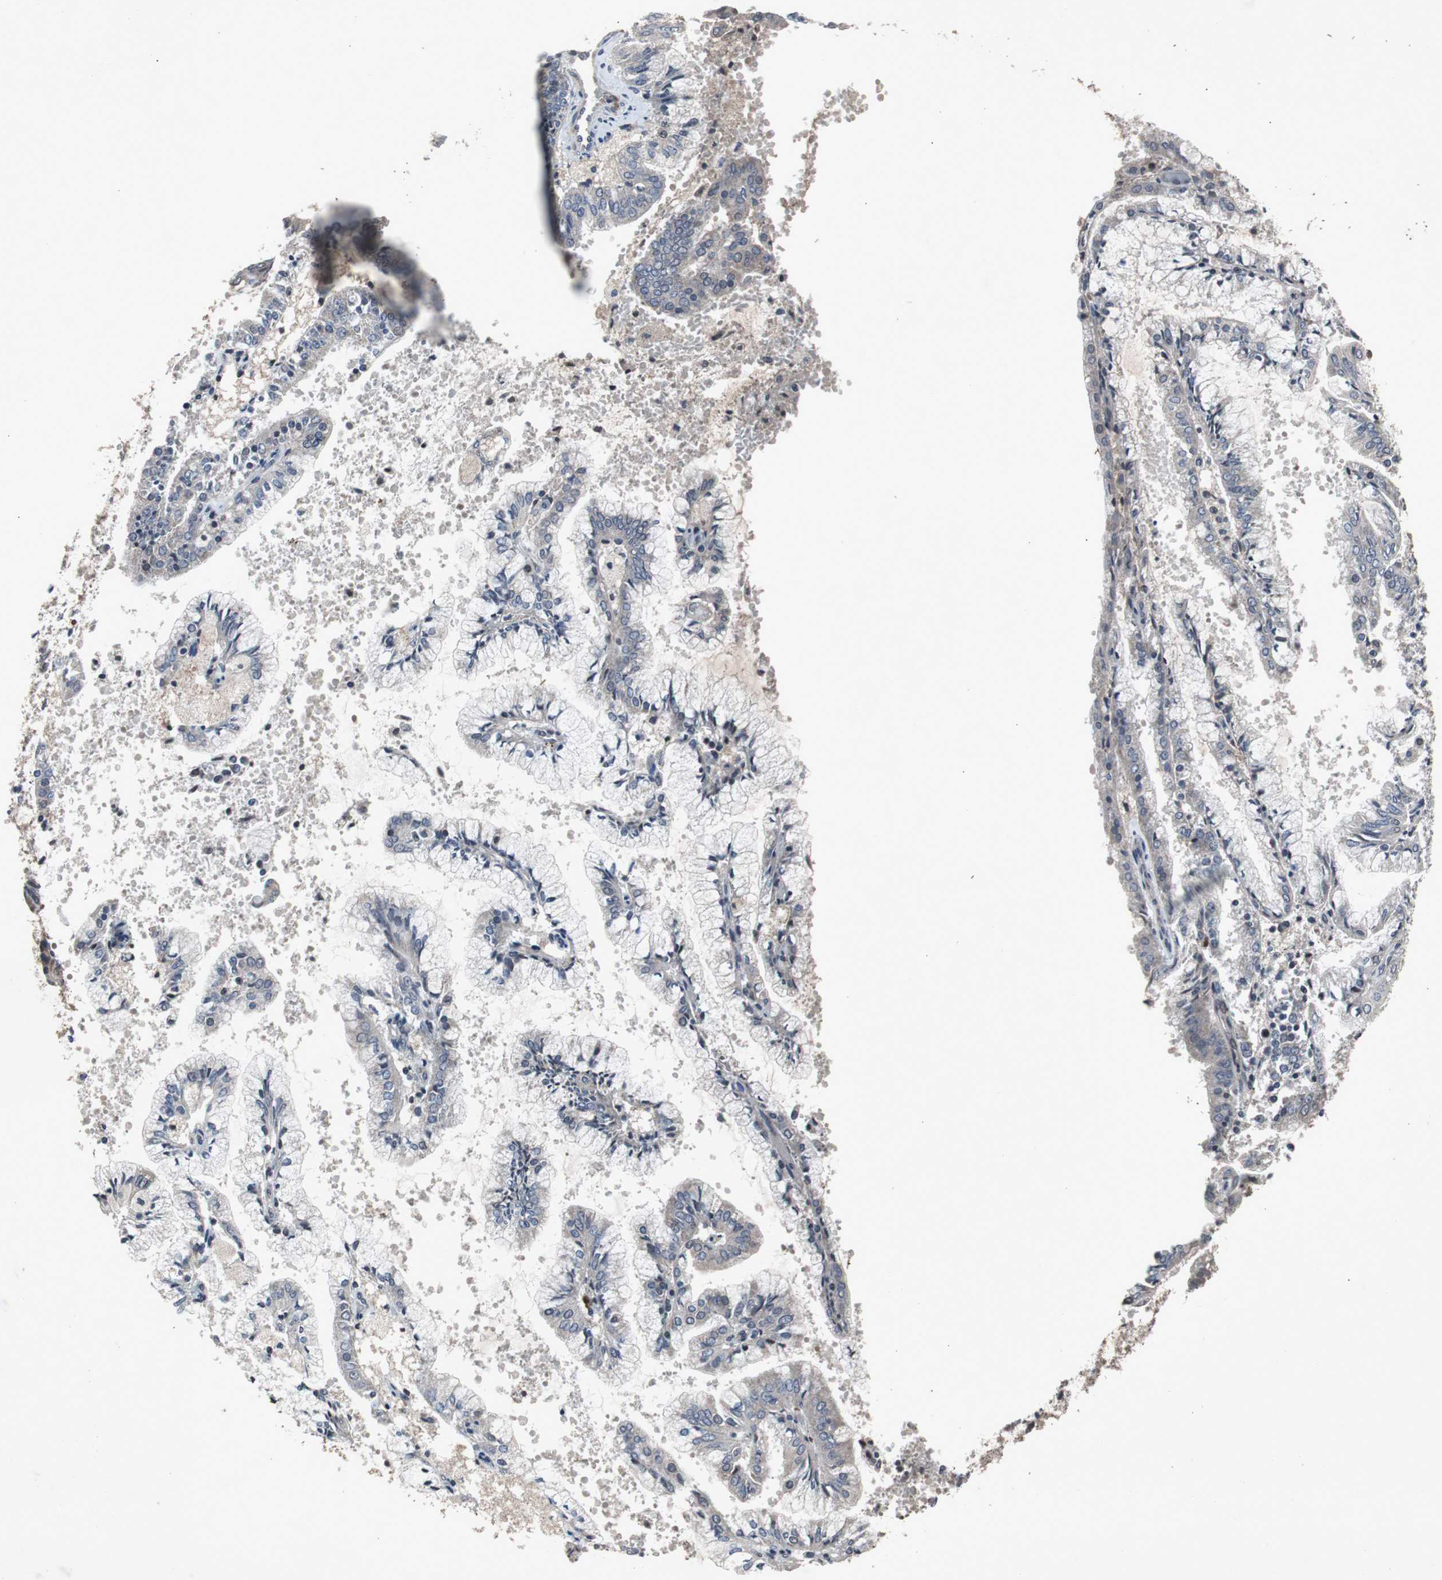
{"staining": {"intensity": "negative", "quantity": "none", "location": "none"}, "tissue": "endometrial cancer", "cell_type": "Tumor cells", "image_type": "cancer", "snomed": [{"axis": "morphology", "description": "Adenocarcinoma, NOS"}, {"axis": "topography", "description": "Endometrium"}], "caption": "High power microscopy photomicrograph of an immunohistochemistry (IHC) image of endometrial adenocarcinoma, revealing no significant positivity in tumor cells.", "gene": "CRADD", "patient": {"sex": "female", "age": 63}}